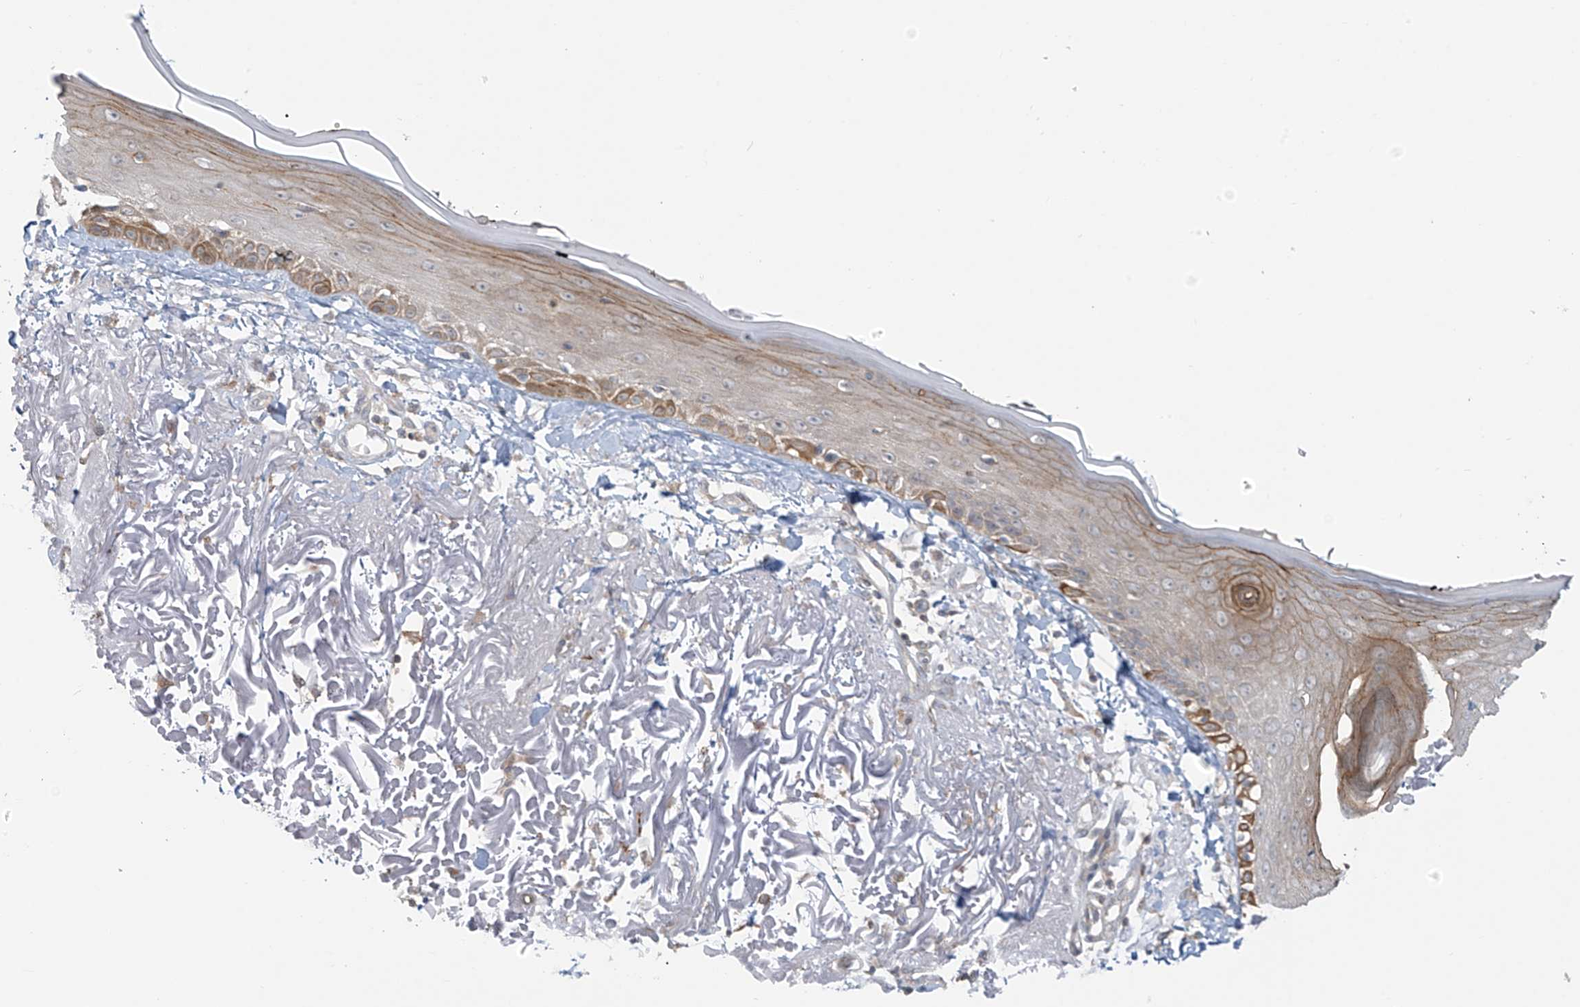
{"staining": {"intensity": "negative", "quantity": "none", "location": "none"}, "tissue": "skin", "cell_type": "Fibroblasts", "image_type": "normal", "snomed": [{"axis": "morphology", "description": "Normal tissue, NOS"}, {"axis": "topography", "description": "Skin"}, {"axis": "topography", "description": "Skeletal muscle"}], "caption": "A photomicrograph of human skin is negative for staining in fibroblasts. (DAB (3,3'-diaminobenzidine) IHC with hematoxylin counter stain).", "gene": "HDDC2", "patient": {"sex": "male", "age": 83}}